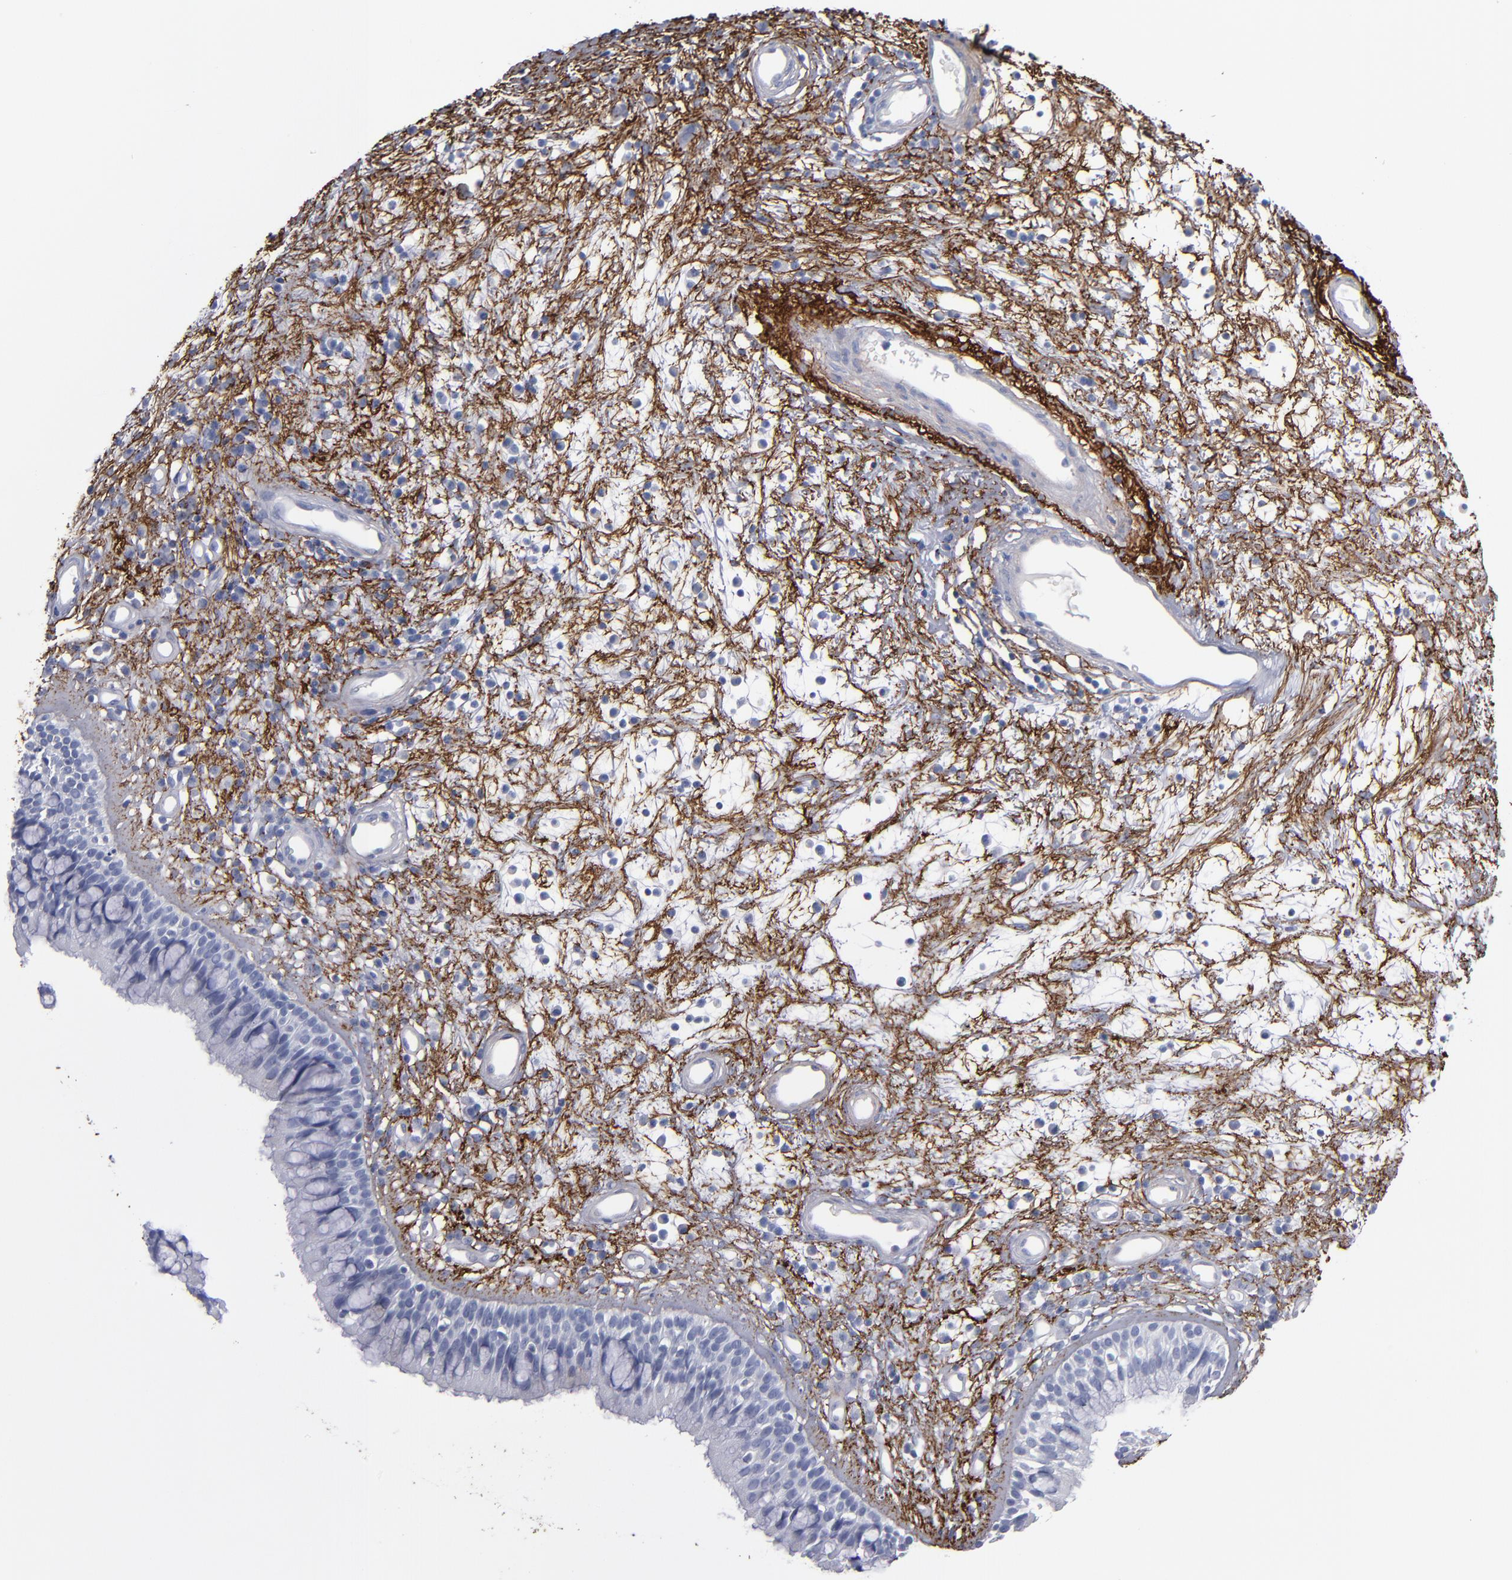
{"staining": {"intensity": "negative", "quantity": "none", "location": "none"}, "tissue": "nasopharynx", "cell_type": "Respiratory epithelial cells", "image_type": "normal", "snomed": [{"axis": "morphology", "description": "Normal tissue, NOS"}, {"axis": "morphology", "description": "Inflammation, NOS"}, {"axis": "topography", "description": "Nasopharynx"}], "caption": "Immunohistochemistry of normal nasopharynx exhibits no expression in respiratory epithelial cells. Nuclei are stained in blue.", "gene": "EMILIN1", "patient": {"sex": "male", "age": 48}}